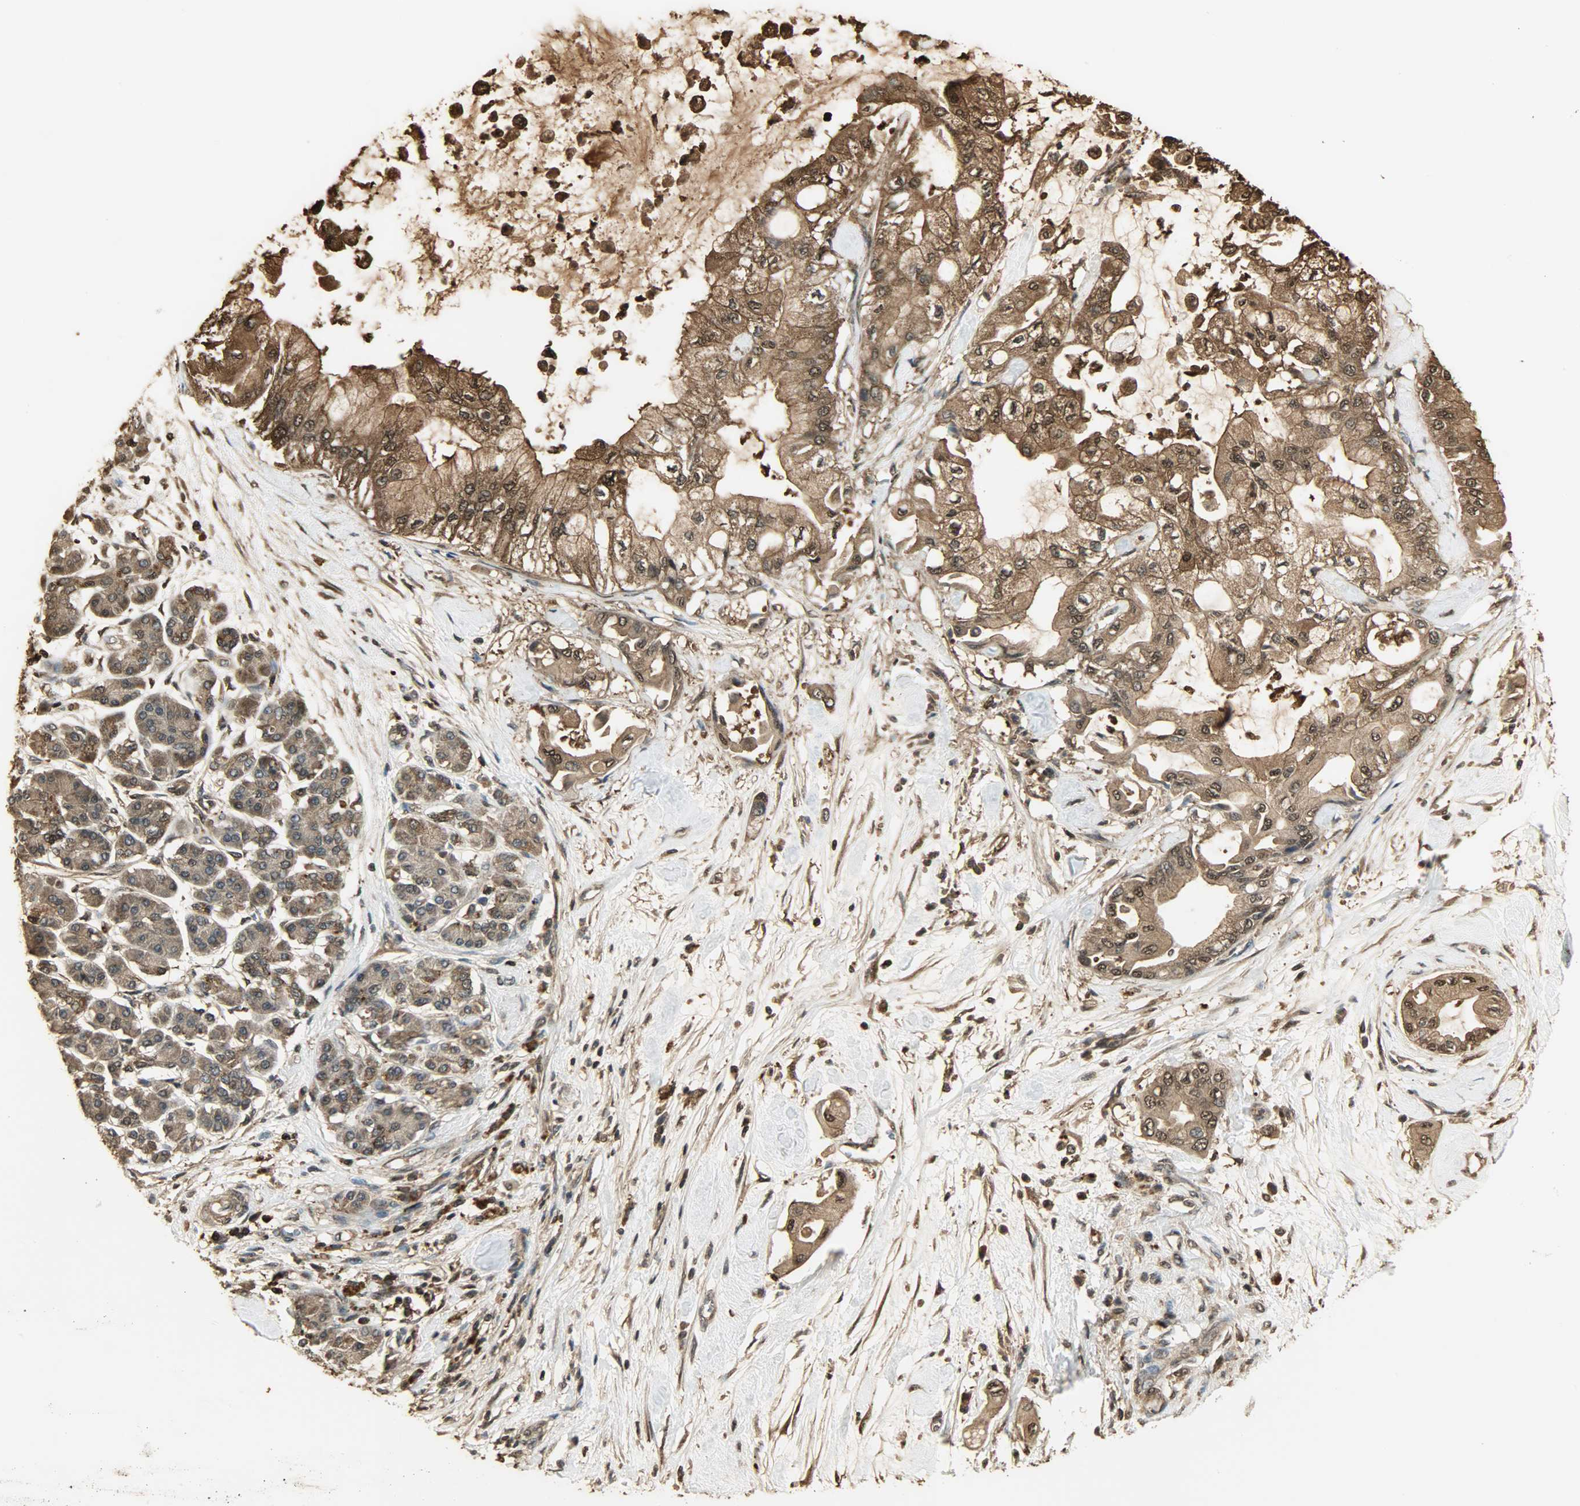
{"staining": {"intensity": "strong", "quantity": ">75%", "location": "cytoplasmic/membranous,nuclear"}, "tissue": "pancreatic cancer", "cell_type": "Tumor cells", "image_type": "cancer", "snomed": [{"axis": "morphology", "description": "Adenocarcinoma, NOS"}, {"axis": "morphology", "description": "Adenocarcinoma, metastatic, NOS"}, {"axis": "topography", "description": "Lymph node"}, {"axis": "topography", "description": "Pancreas"}, {"axis": "topography", "description": "Duodenum"}], "caption": "Tumor cells show high levels of strong cytoplasmic/membranous and nuclear expression in approximately >75% of cells in human adenocarcinoma (pancreatic).", "gene": "YWHAZ", "patient": {"sex": "female", "age": 64}}